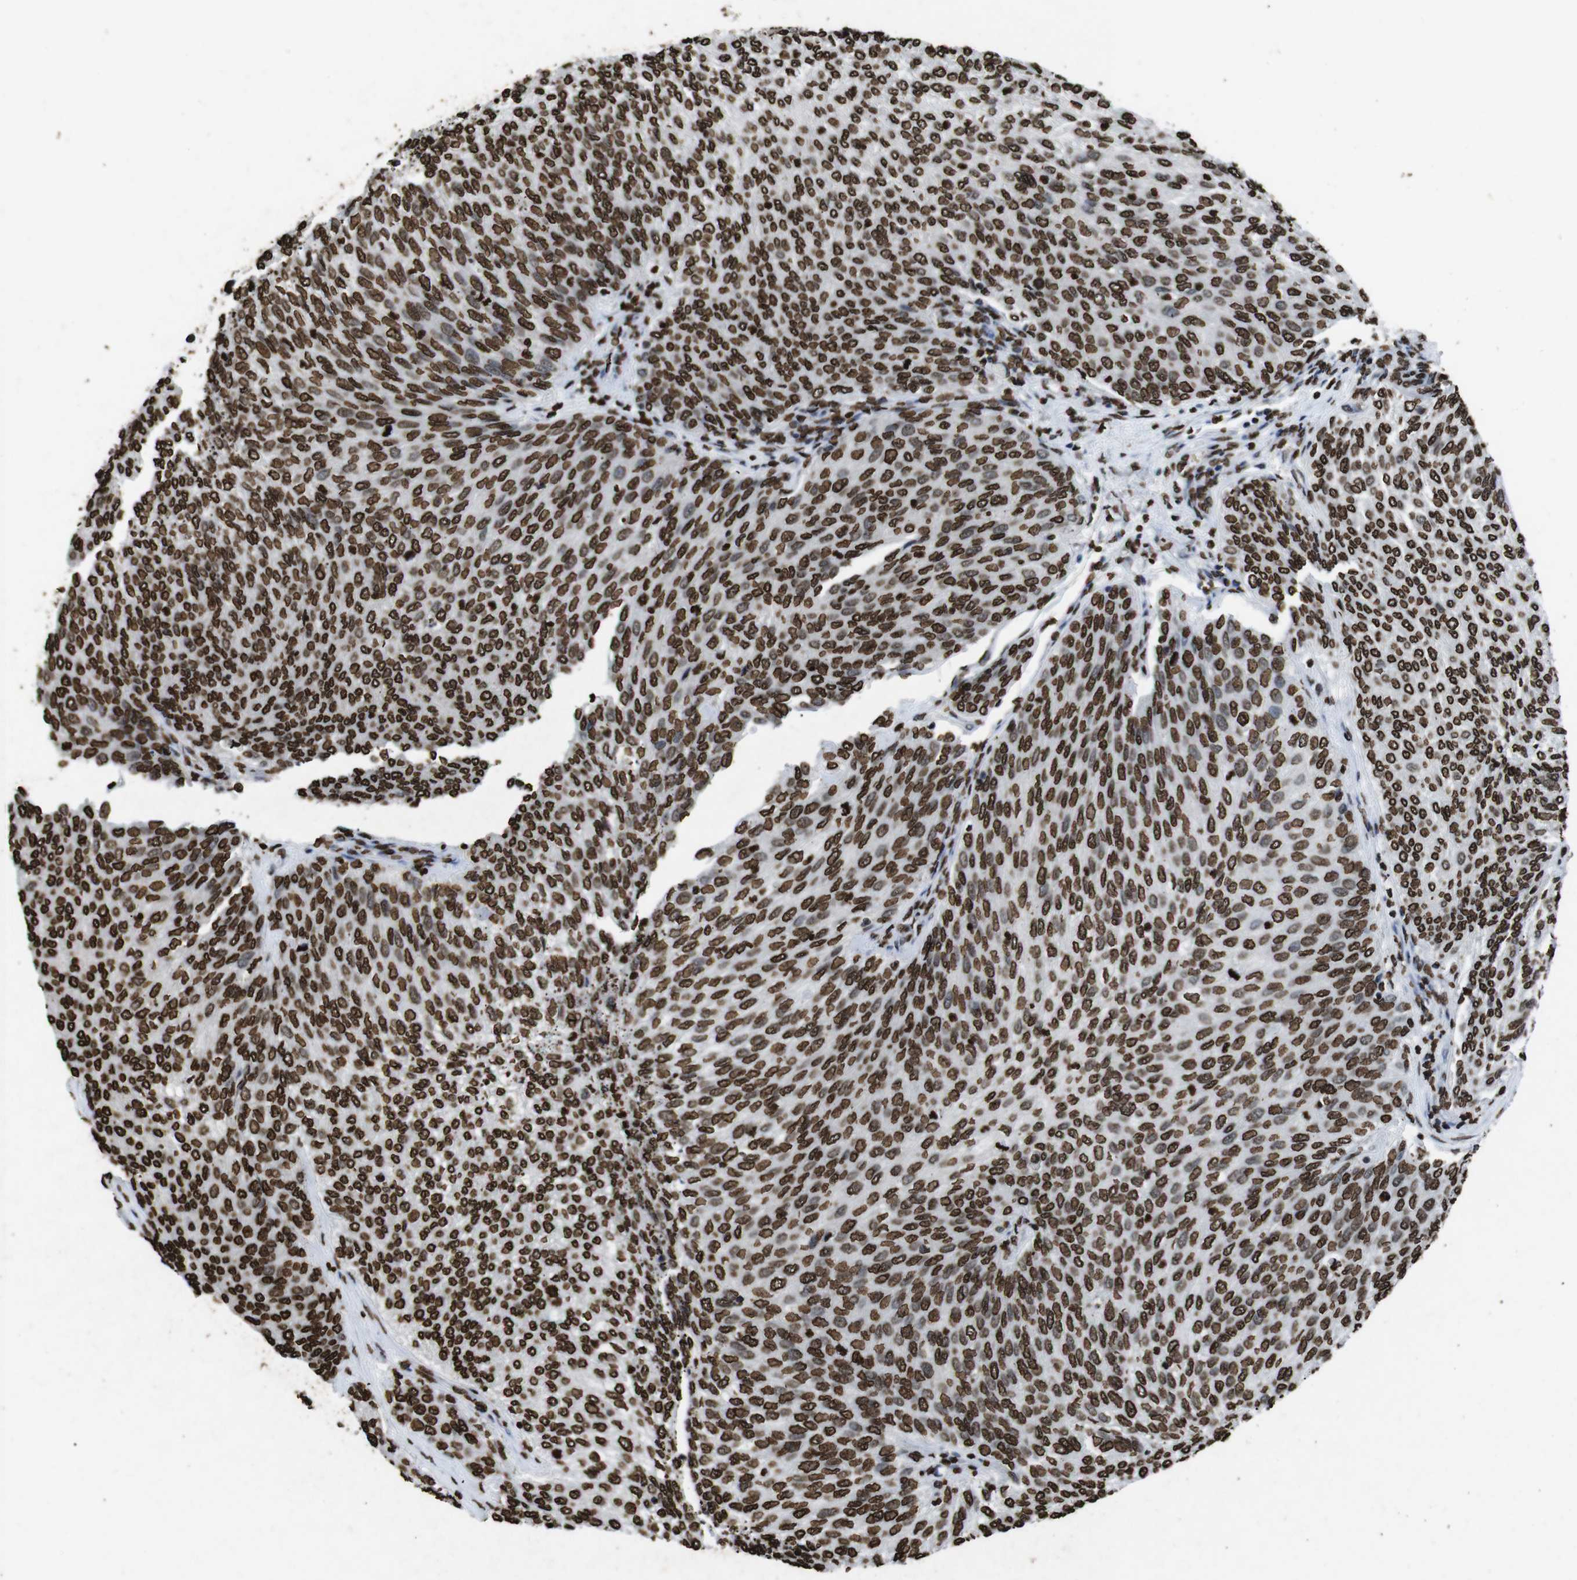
{"staining": {"intensity": "strong", "quantity": ">75%", "location": "nuclear"}, "tissue": "urothelial cancer", "cell_type": "Tumor cells", "image_type": "cancer", "snomed": [{"axis": "morphology", "description": "Urothelial carcinoma, Low grade"}, {"axis": "topography", "description": "Urinary bladder"}], "caption": "Urothelial carcinoma (low-grade) stained with a brown dye displays strong nuclear positive positivity in approximately >75% of tumor cells.", "gene": "MDM2", "patient": {"sex": "female", "age": 79}}